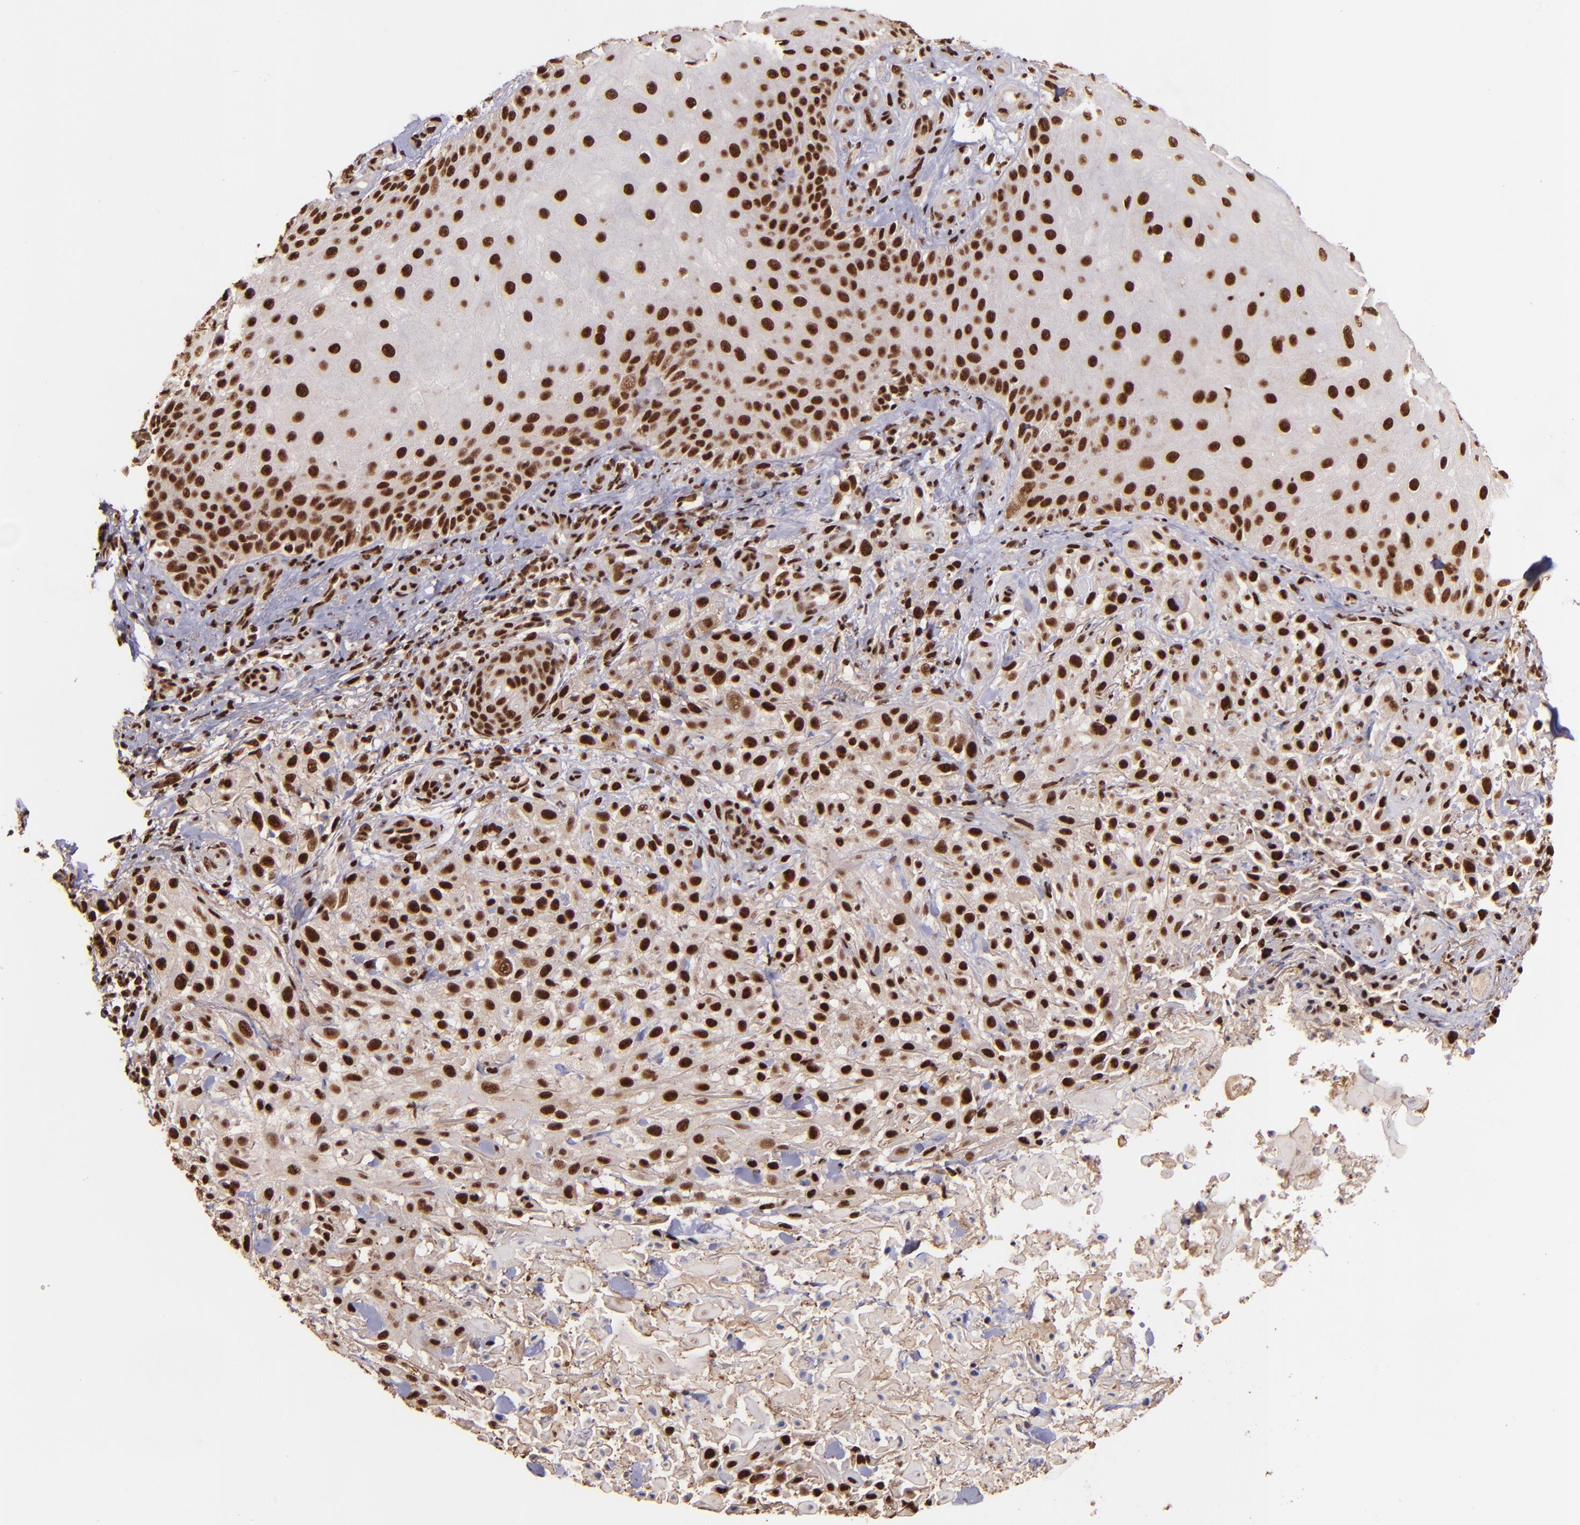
{"staining": {"intensity": "strong", "quantity": ">75%", "location": "nuclear"}, "tissue": "skin cancer", "cell_type": "Tumor cells", "image_type": "cancer", "snomed": [{"axis": "morphology", "description": "Squamous cell carcinoma, NOS"}, {"axis": "topography", "description": "Skin"}], "caption": "Squamous cell carcinoma (skin) was stained to show a protein in brown. There is high levels of strong nuclear positivity in approximately >75% of tumor cells. (brown staining indicates protein expression, while blue staining denotes nuclei).", "gene": "PQBP1", "patient": {"sex": "female", "age": 42}}